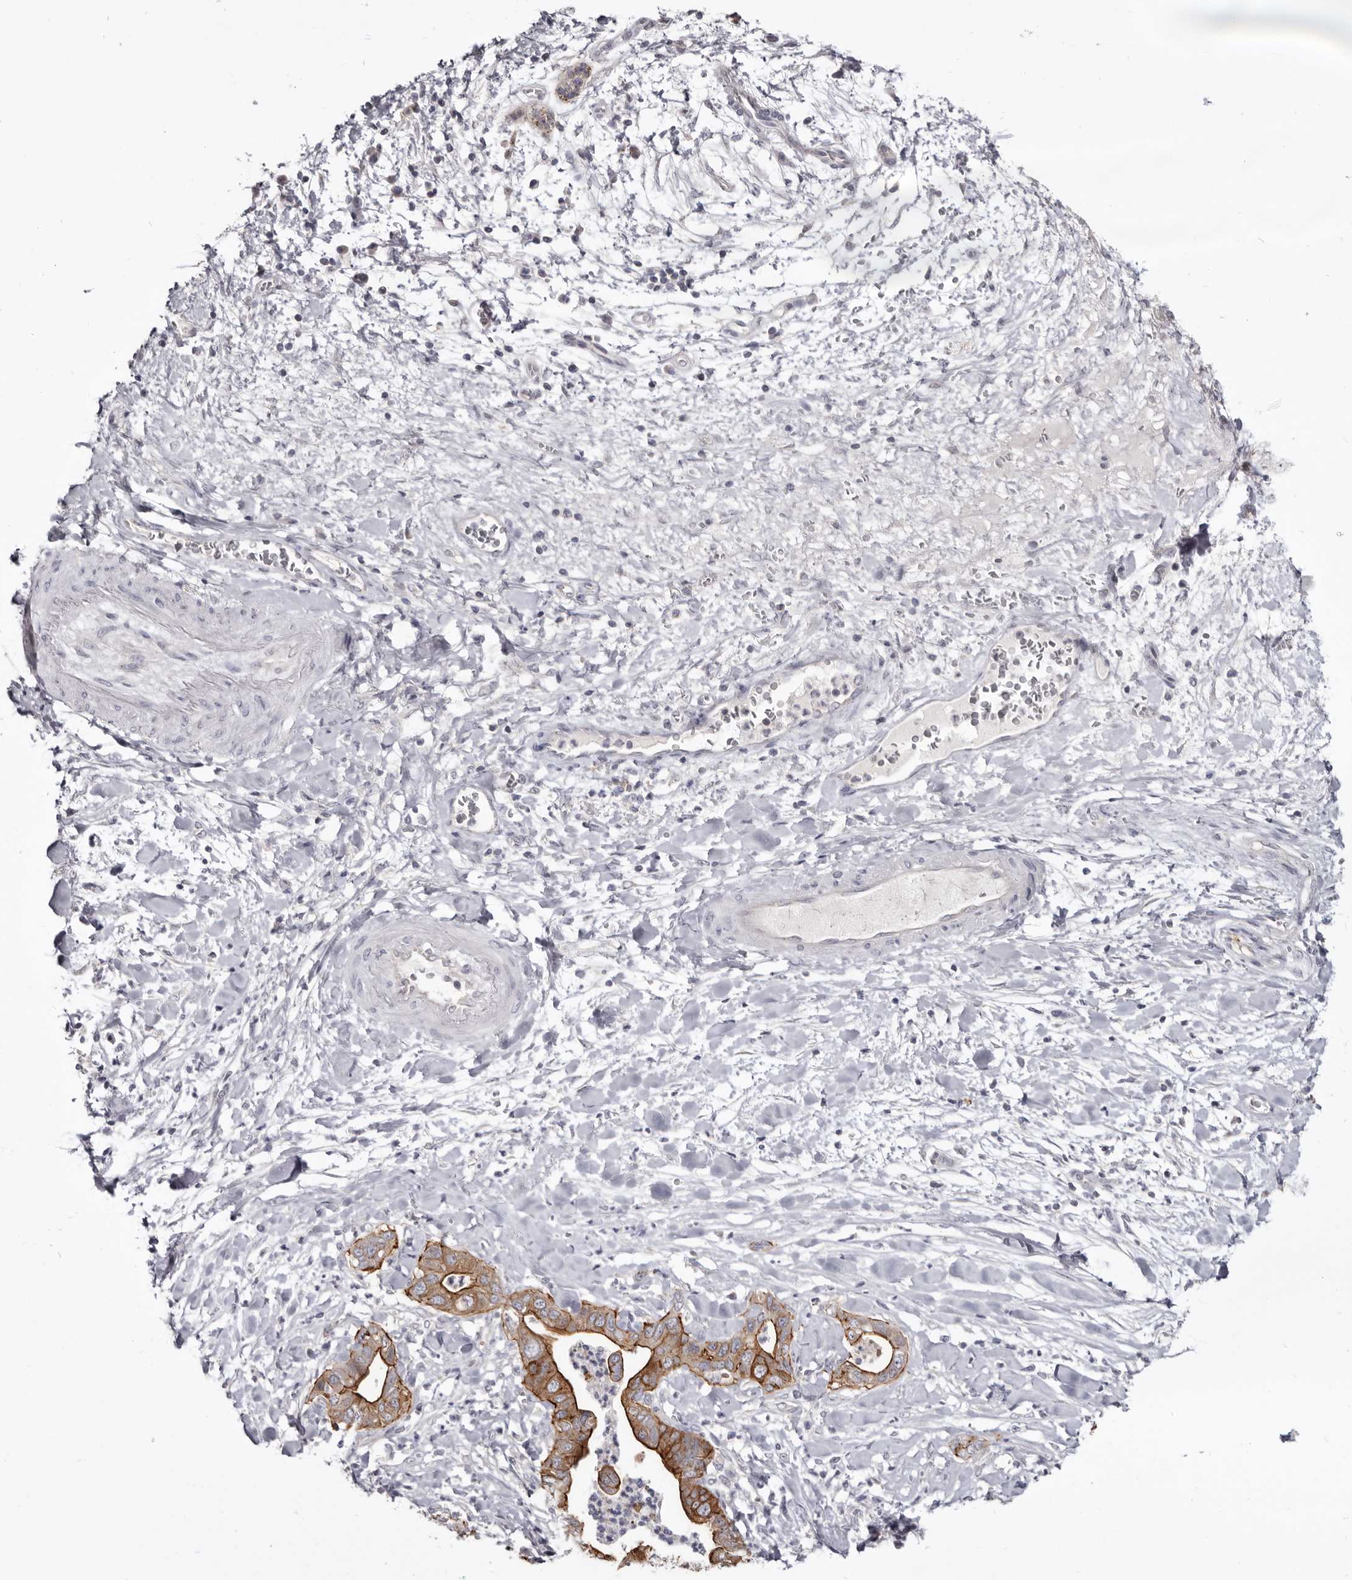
{"staining": {"intensity": "strong", "quantity": ">75%", "location": "cytoplasmic/membranous"}, "tissue": "pancreatic cancer", "cell_type": "Tumor cells", "image_type": "cancer", "snomed": [{"axis": "morphology", "description": "Adenocarcinoma, NOS"}, {"axis": "topography", "description": "Pancreas"}], "caption": "Strong cytoplasmic/membranous staining is identified in approximately >75% of tumor cells in pancreatic adenocarcinoma.", "gene": "CGN", "patient": {"sex": "female", "age": 78}}